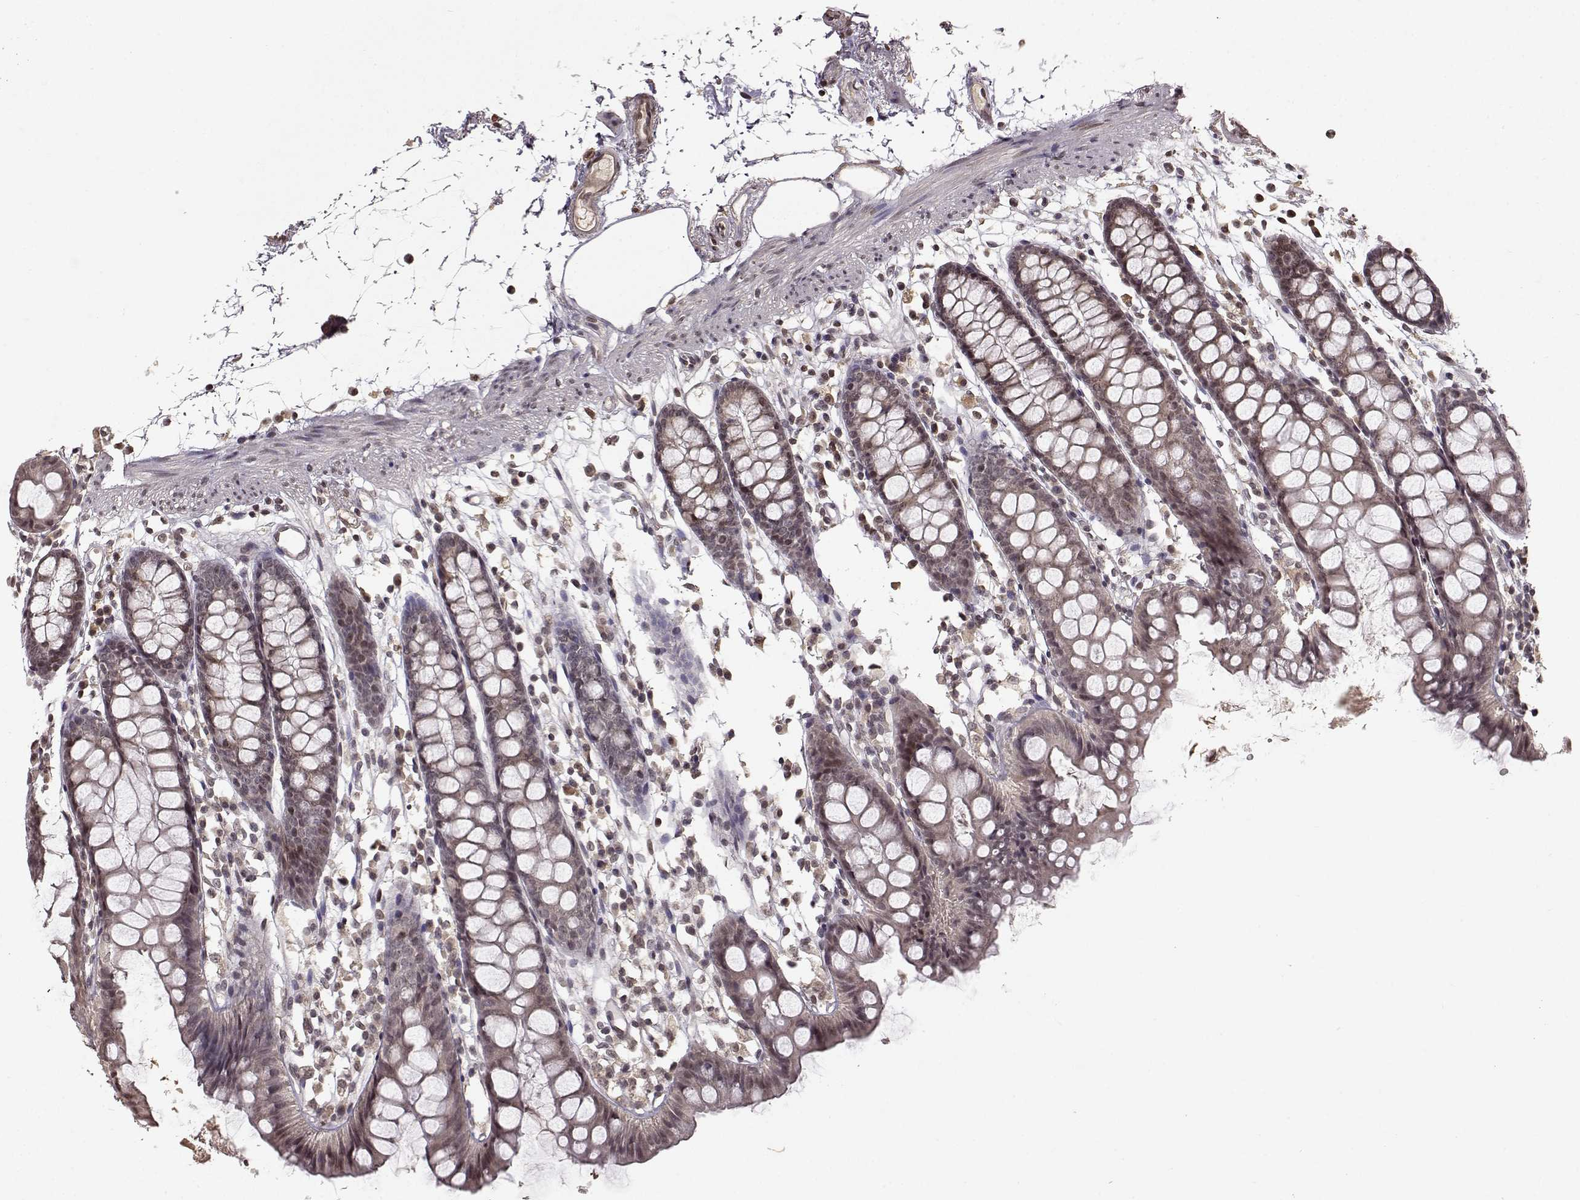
{"staining": {"intensity": "negative", "quantity": "none", "location": "none"}, "tissue": "colon", "cell_type": "Endothelial cells", "image_type": "normal", "snomed": [{"axis": "morphology", "description": "Normal tissue, NOS"}, {"axis": "topography", "description": "Colon"}], "caption": "Unremarkable colon was stained to show a protein in brown. There is no significant expression in endothelial cells.", "gene": "NTRK2", "patient": {"sex": "male", "age": 47}}